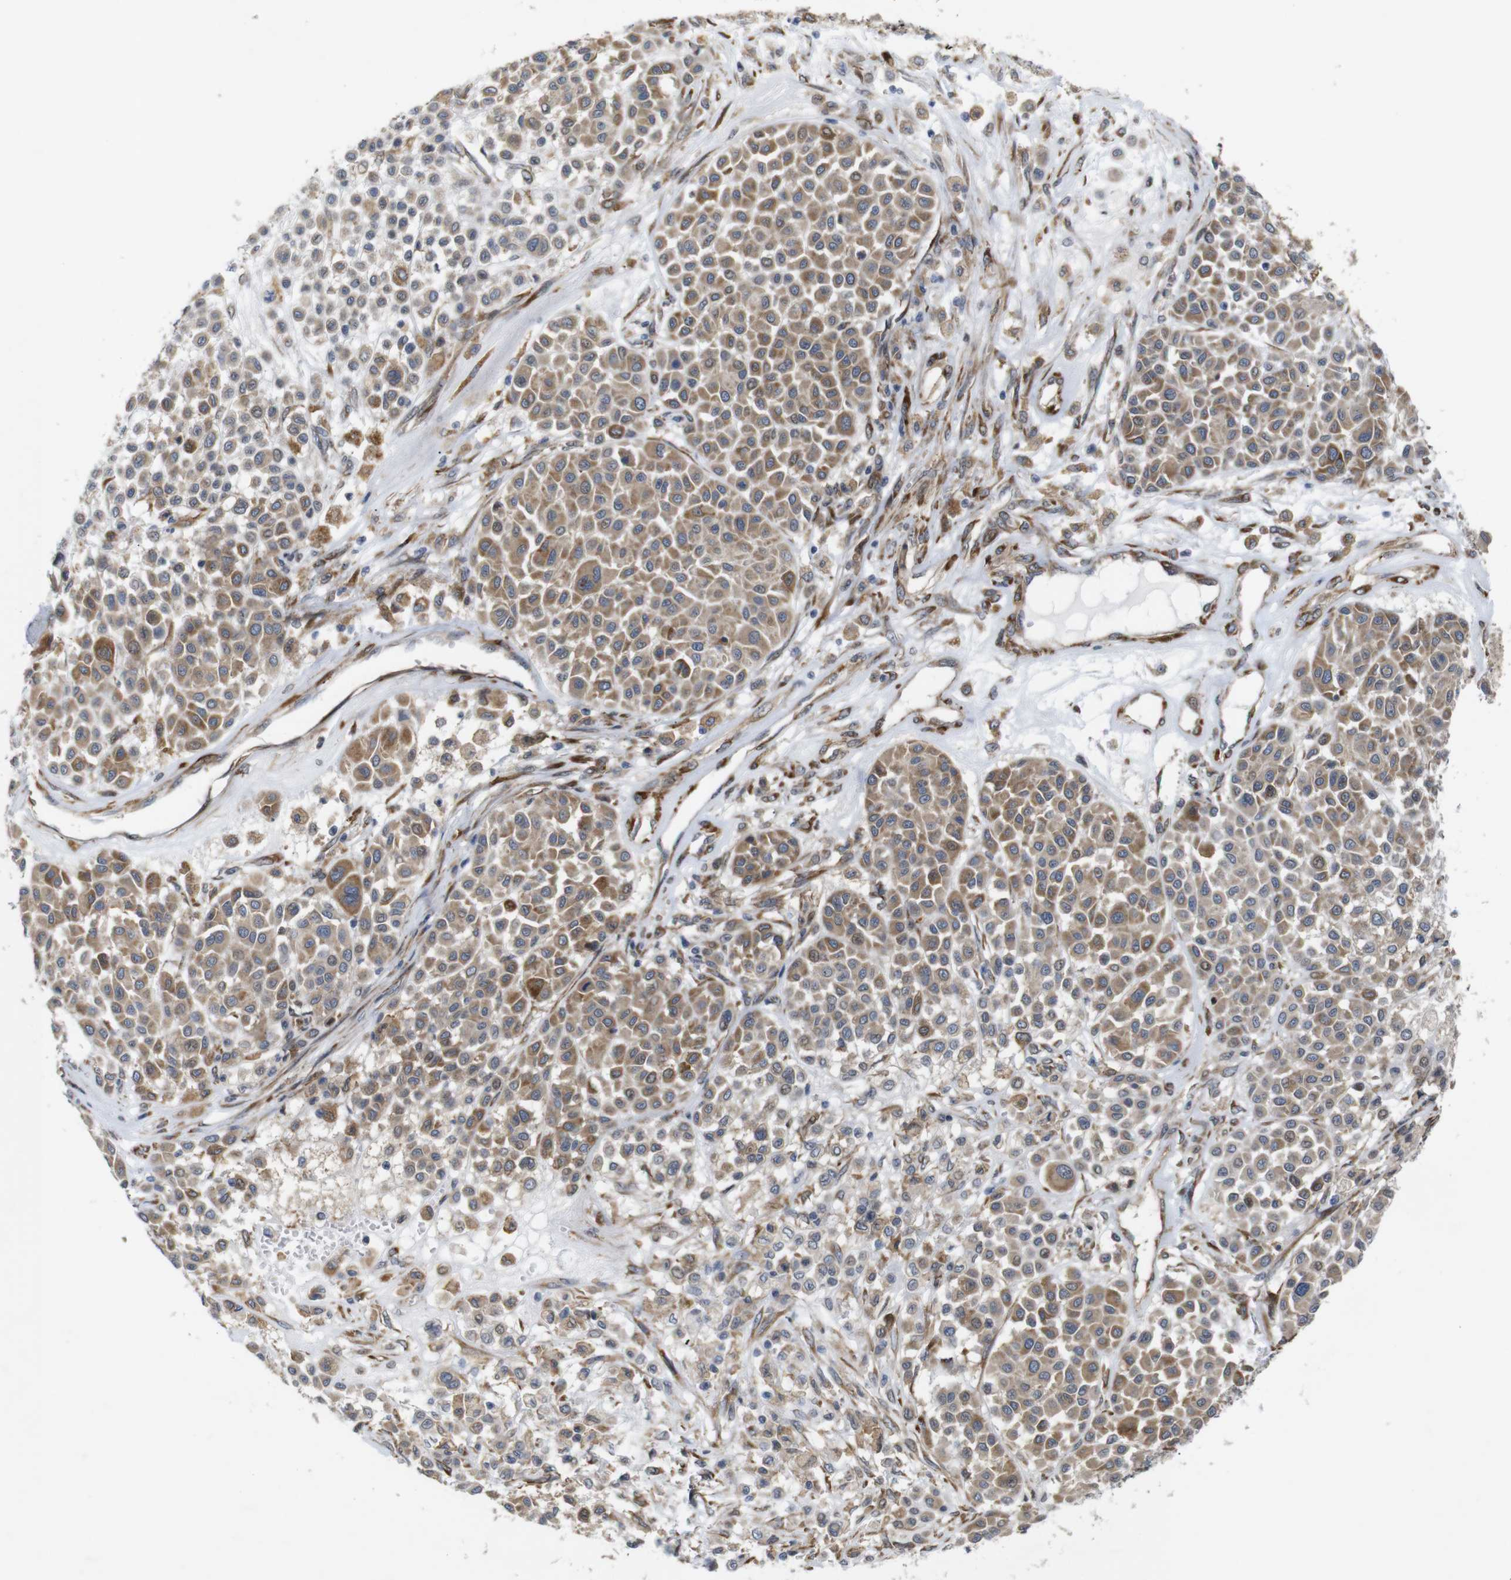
{"staining": {"intensity": "moderate", "quantity": ">75%", "location": "cytoplasmic/membranous"}, "tissue": "melanoma", "cell_type": "Tumor cells", "image_type": "cancer", "snomed": [{"axis": "morphology", "description": "Malignant melanoma, Metastatic site"}, {"axis": "topography", "description": "Soft tissue"}], "caption": "Approximately >75% of tumor cells in human melanoma reveal moderate cytoplasmic/membranous protein expression as visualized by brown immunohistochemical staining.", "gene": "P3H2", "patient": {"sex": "male", "age": 41}}